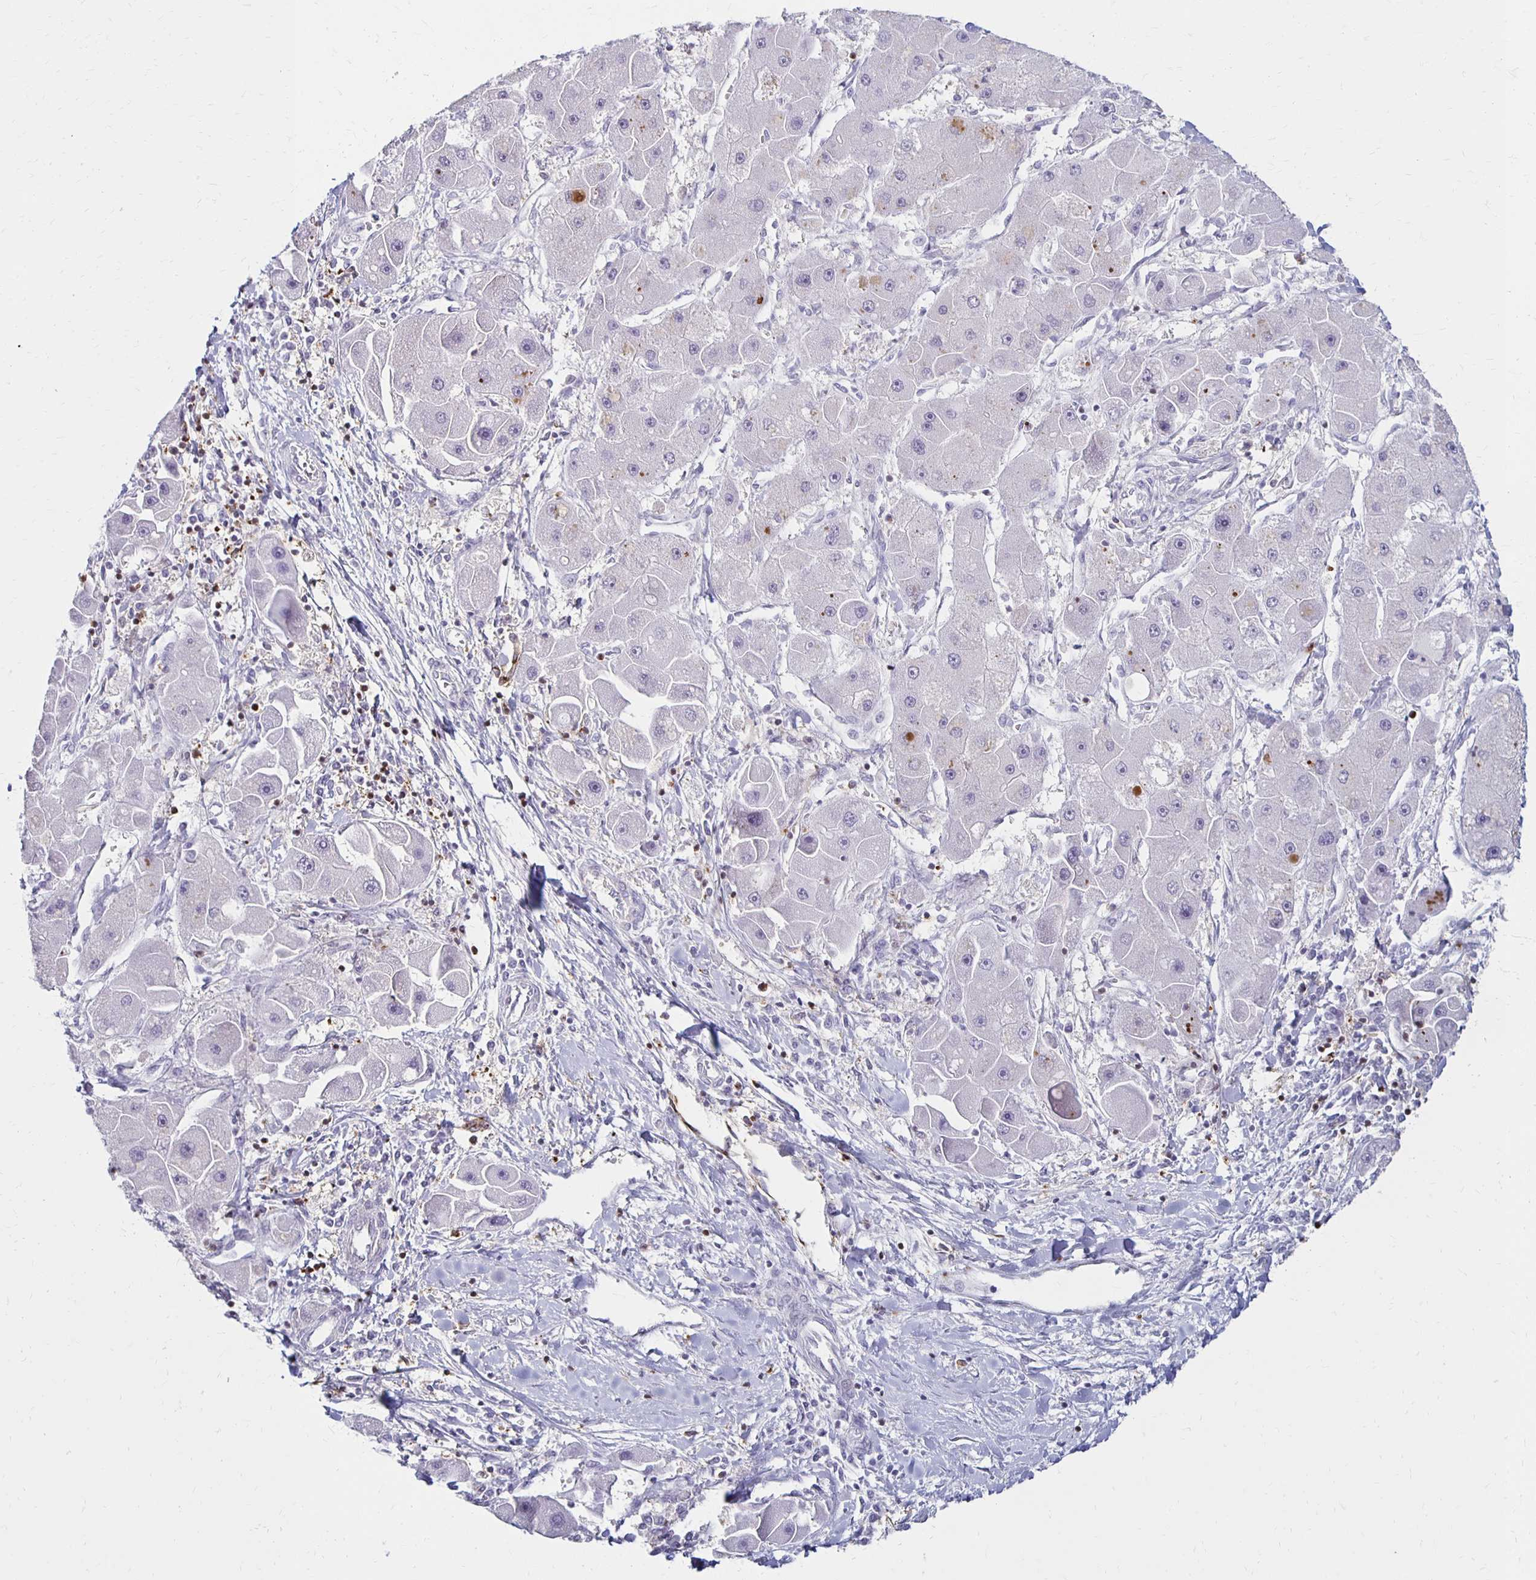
{"staining": {"intensity": "negative", "quantity": "none", "location": "none"}, "tissue": "liver cancer", "cell_type": "Tumor cells", "image_type": "cancer", "snomed": [{"axis": "morphology", "description": "Carcinoma, Hepatocellular, NOS"}, {"axis": "topography", "description": "Liver"}], "caption": "Liver cancer stained for a protein using immunohistochemistry demonstrates no expression tumor cells.", "gene": "CCL21", "patient": {"sex": "male", "age": 24}}